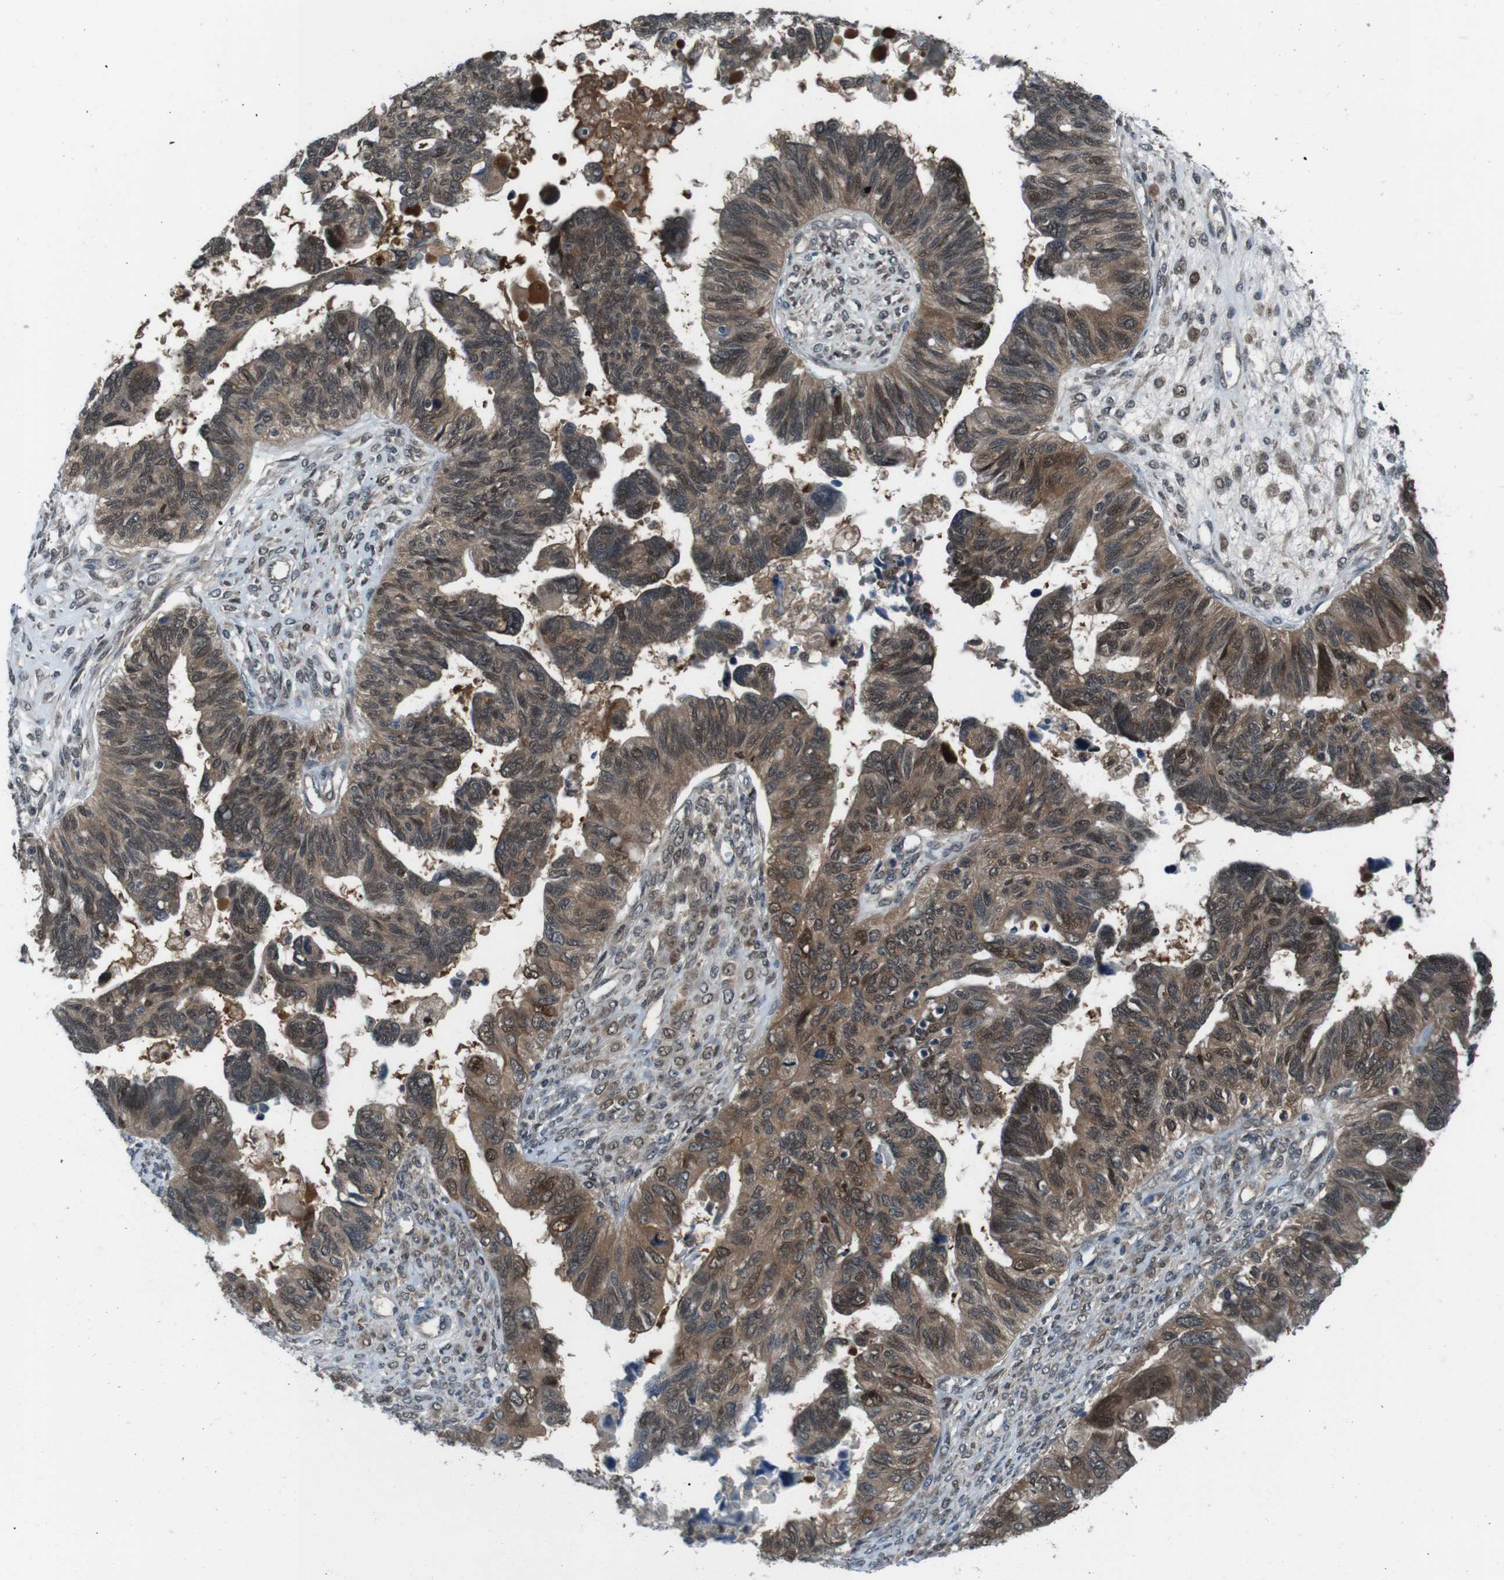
{"staining": {"intensity": "moderate", "quantity": ">75%", "location": "cytoplasmic/membranous,nuclear"}, "tissue": "ovarian cancer", "cell_type": "Tumor cells", "image_type": "cancer", "snomed": [{"axis": "morphology", "description": "Cystadenocarcinoma, serous, NOS"}, {"axis": "topography", "description": "Ovary"}], "caption": "A brown stain highlights moderate cytoplasmic/membranous and nuclear positivity of a protein in human serous cystadenocarcinoma (ovarian) tumor cells.", "gene": "LRP5", "patient": {"sex": "female", "age": 79}}